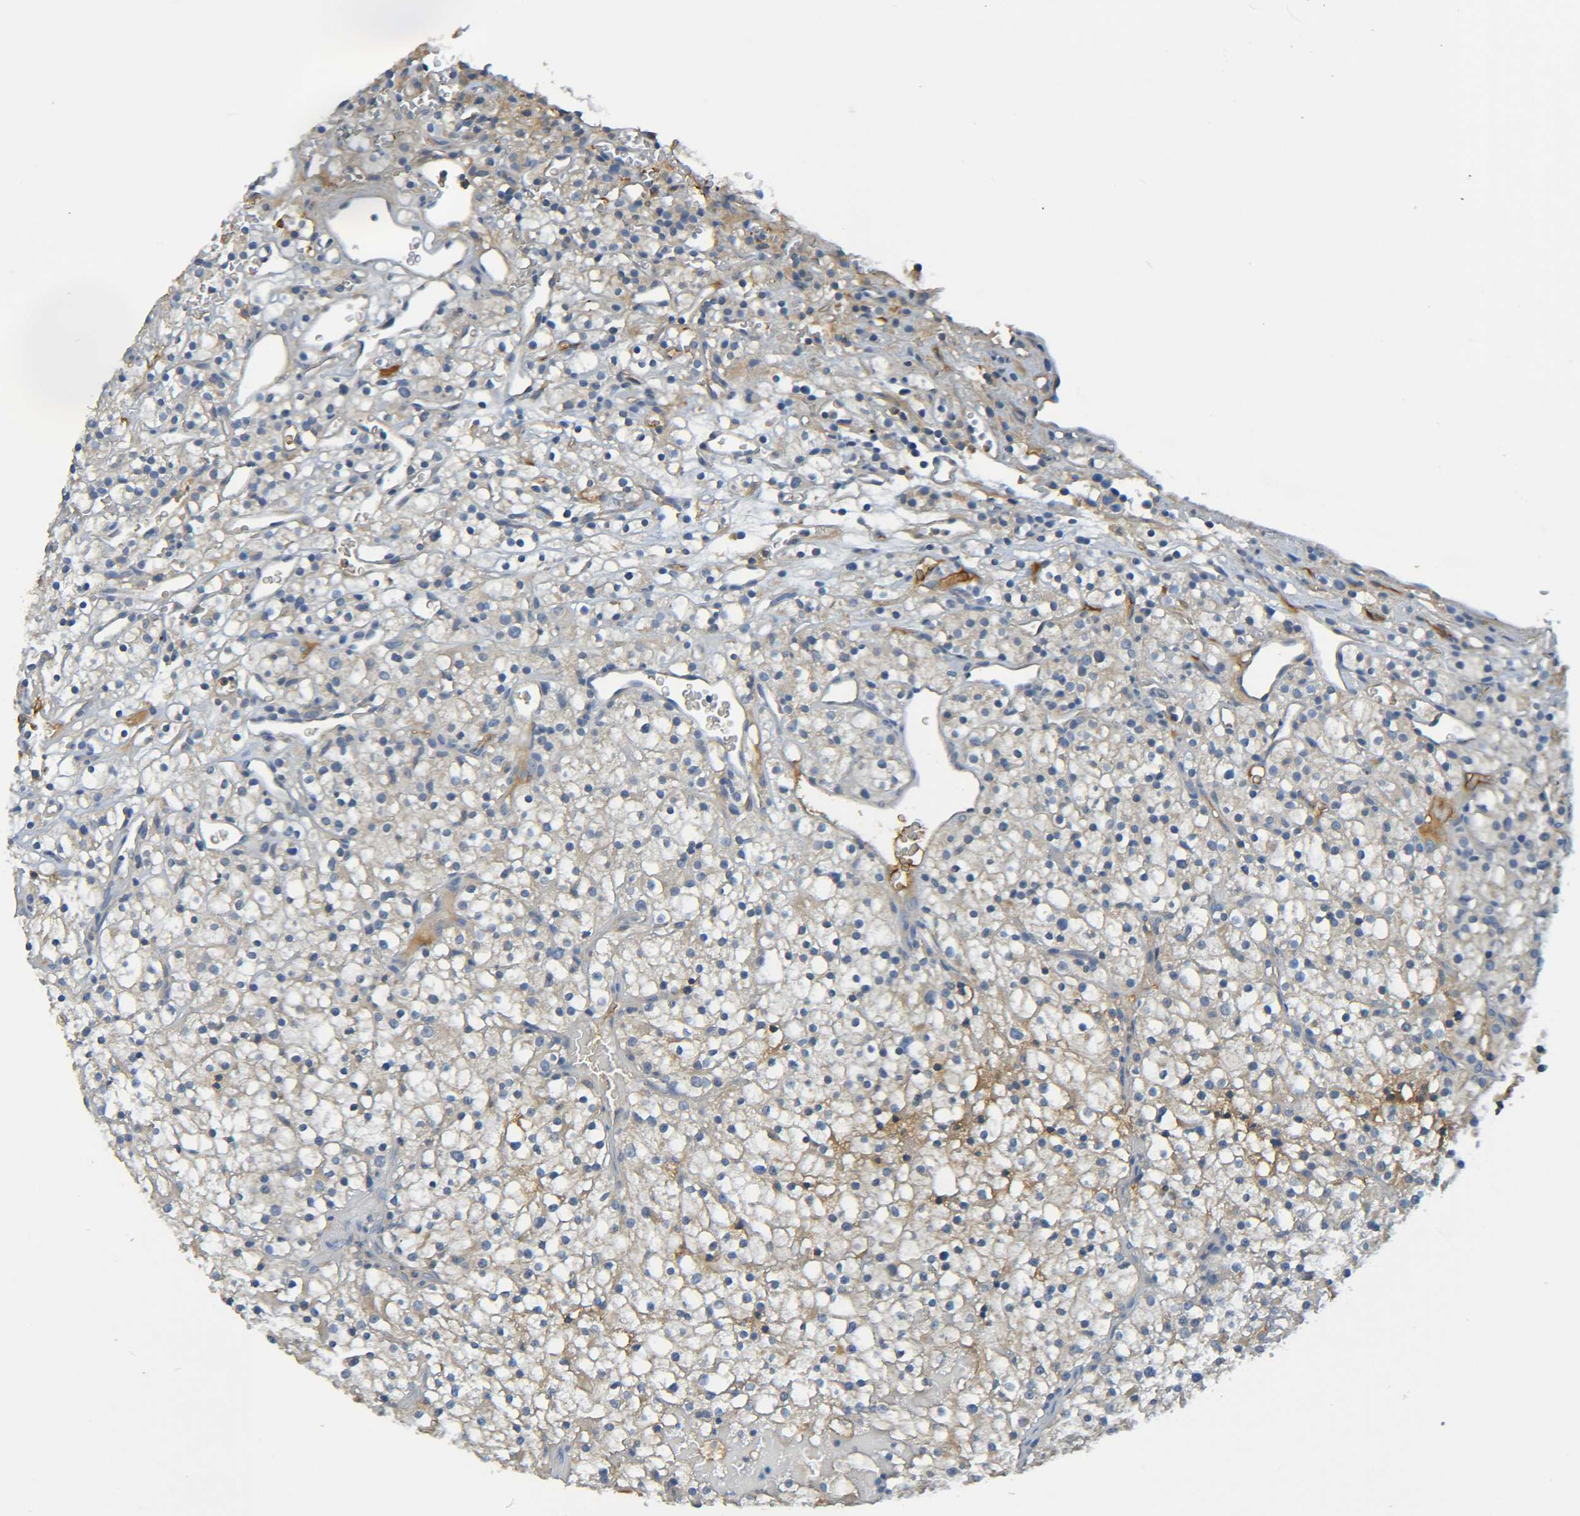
{"staining": {"intensity": "weak", "quantity": ">75%", "location": "cytoplasmic/membranous"}, "tissue": "renal cancer", "cell_type": "Tumor cells", "image_type": "cancer", "snomed": [{"axis": "morphology", "description": "Normal tissue, NOS"}, {"axis": "morphology", "description": "Adenocarcinoma, NOS"}, {"axis": "topography", "description": "Kidney"}], "caption": "This is a histology image of immunohistochemistry staining of renal cancer (adenocarcinoma), which shows weak positivity in the cytoplasmic/membranous of tumor cells.", "gene": "C1QA", "patient": {"sex": "female", "age": 72}}